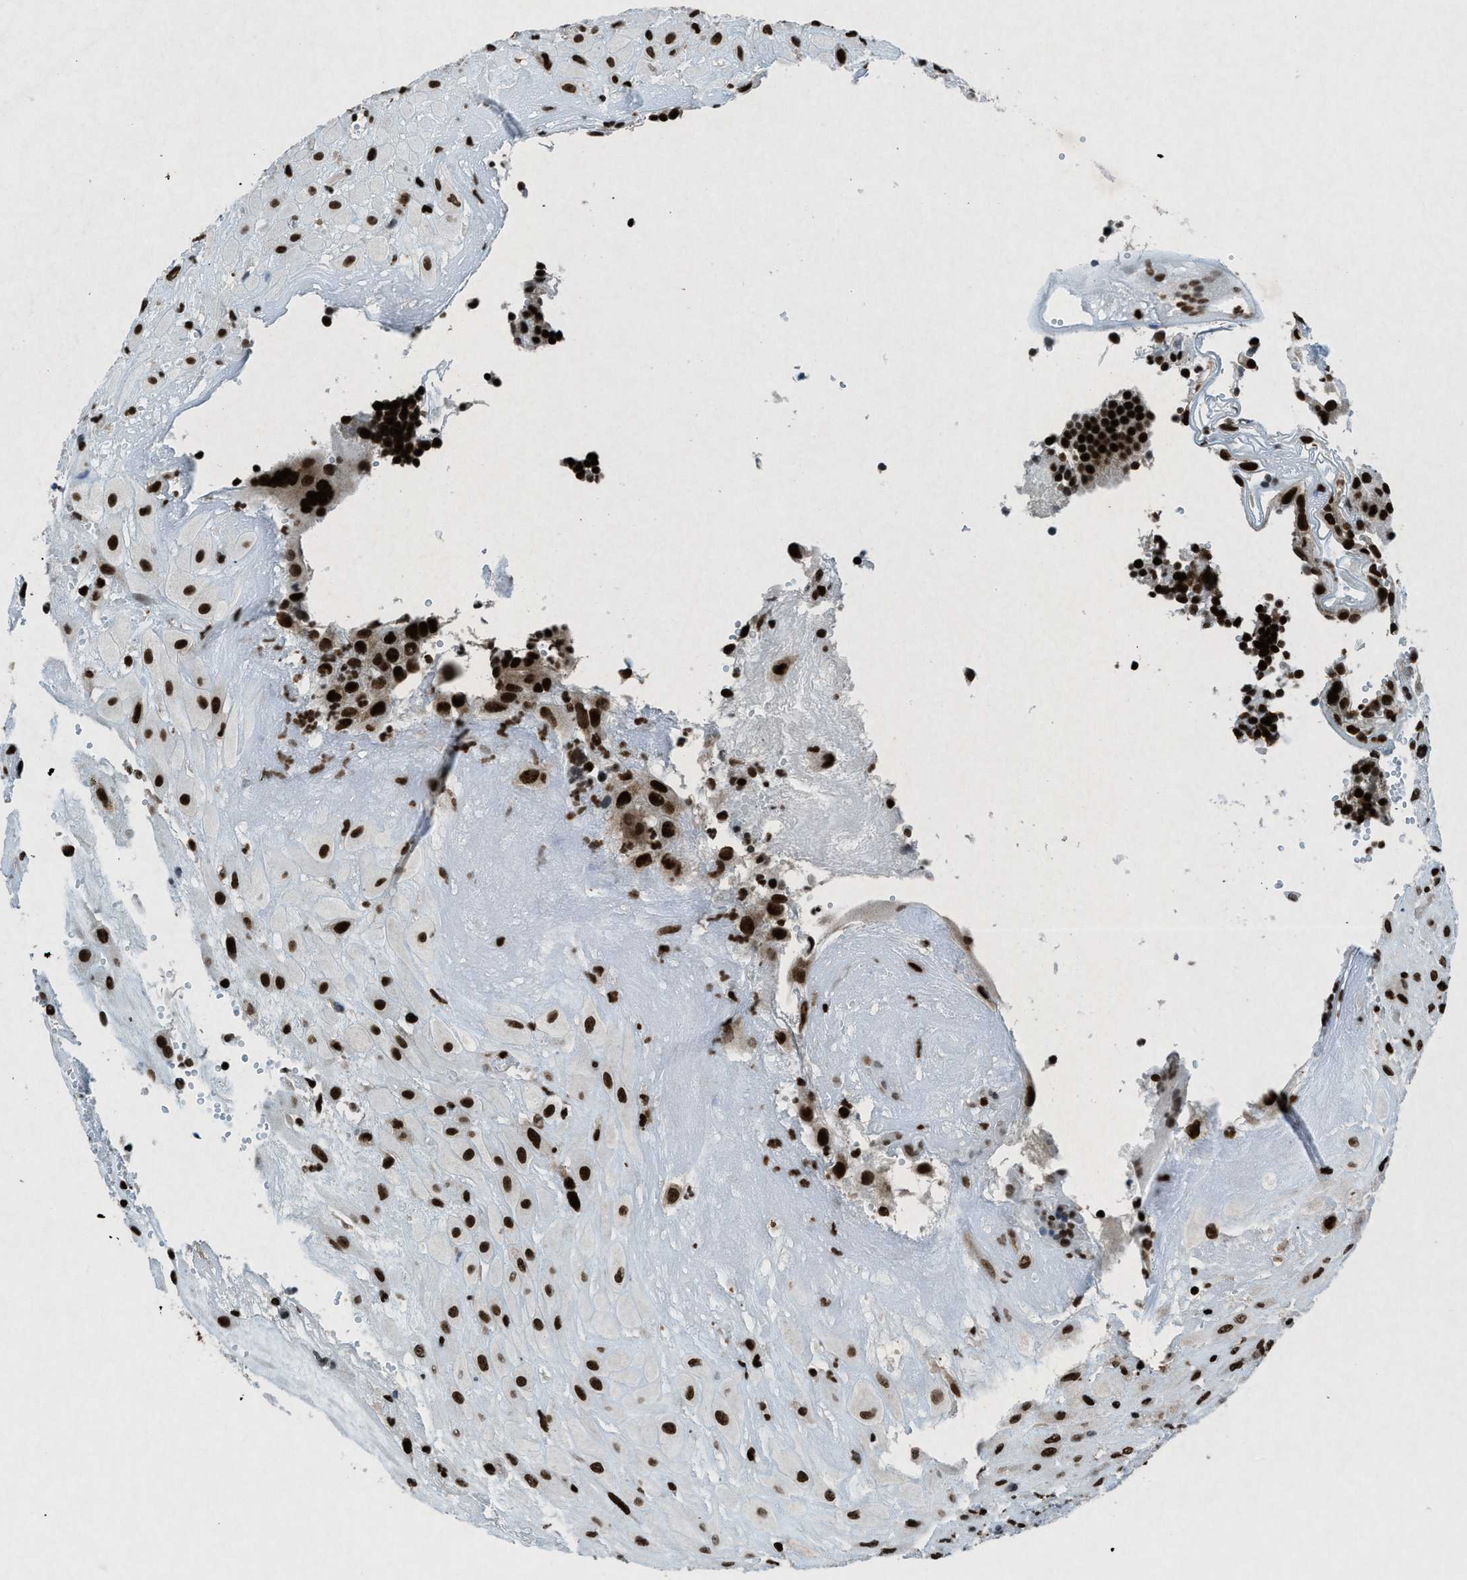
{"staining": {"intensity": "strong", "quantity": ">75%", "location": "nuclear"}, "tissue": "placenta", "cell_type": "Decidual cells", "image_type": "normal", "snomed": [{"axis": "morphology", "description": "Normal tissue, NOS"}, {"axis": "topography", "description": "Placenta"}], "caption": "Human placenta stained with a brown dye exhibits strong nuclear positive positivity in about >75% of decidual cells.", "gene": "NXF1", "patient": {"sex": "female", "age": 18}}